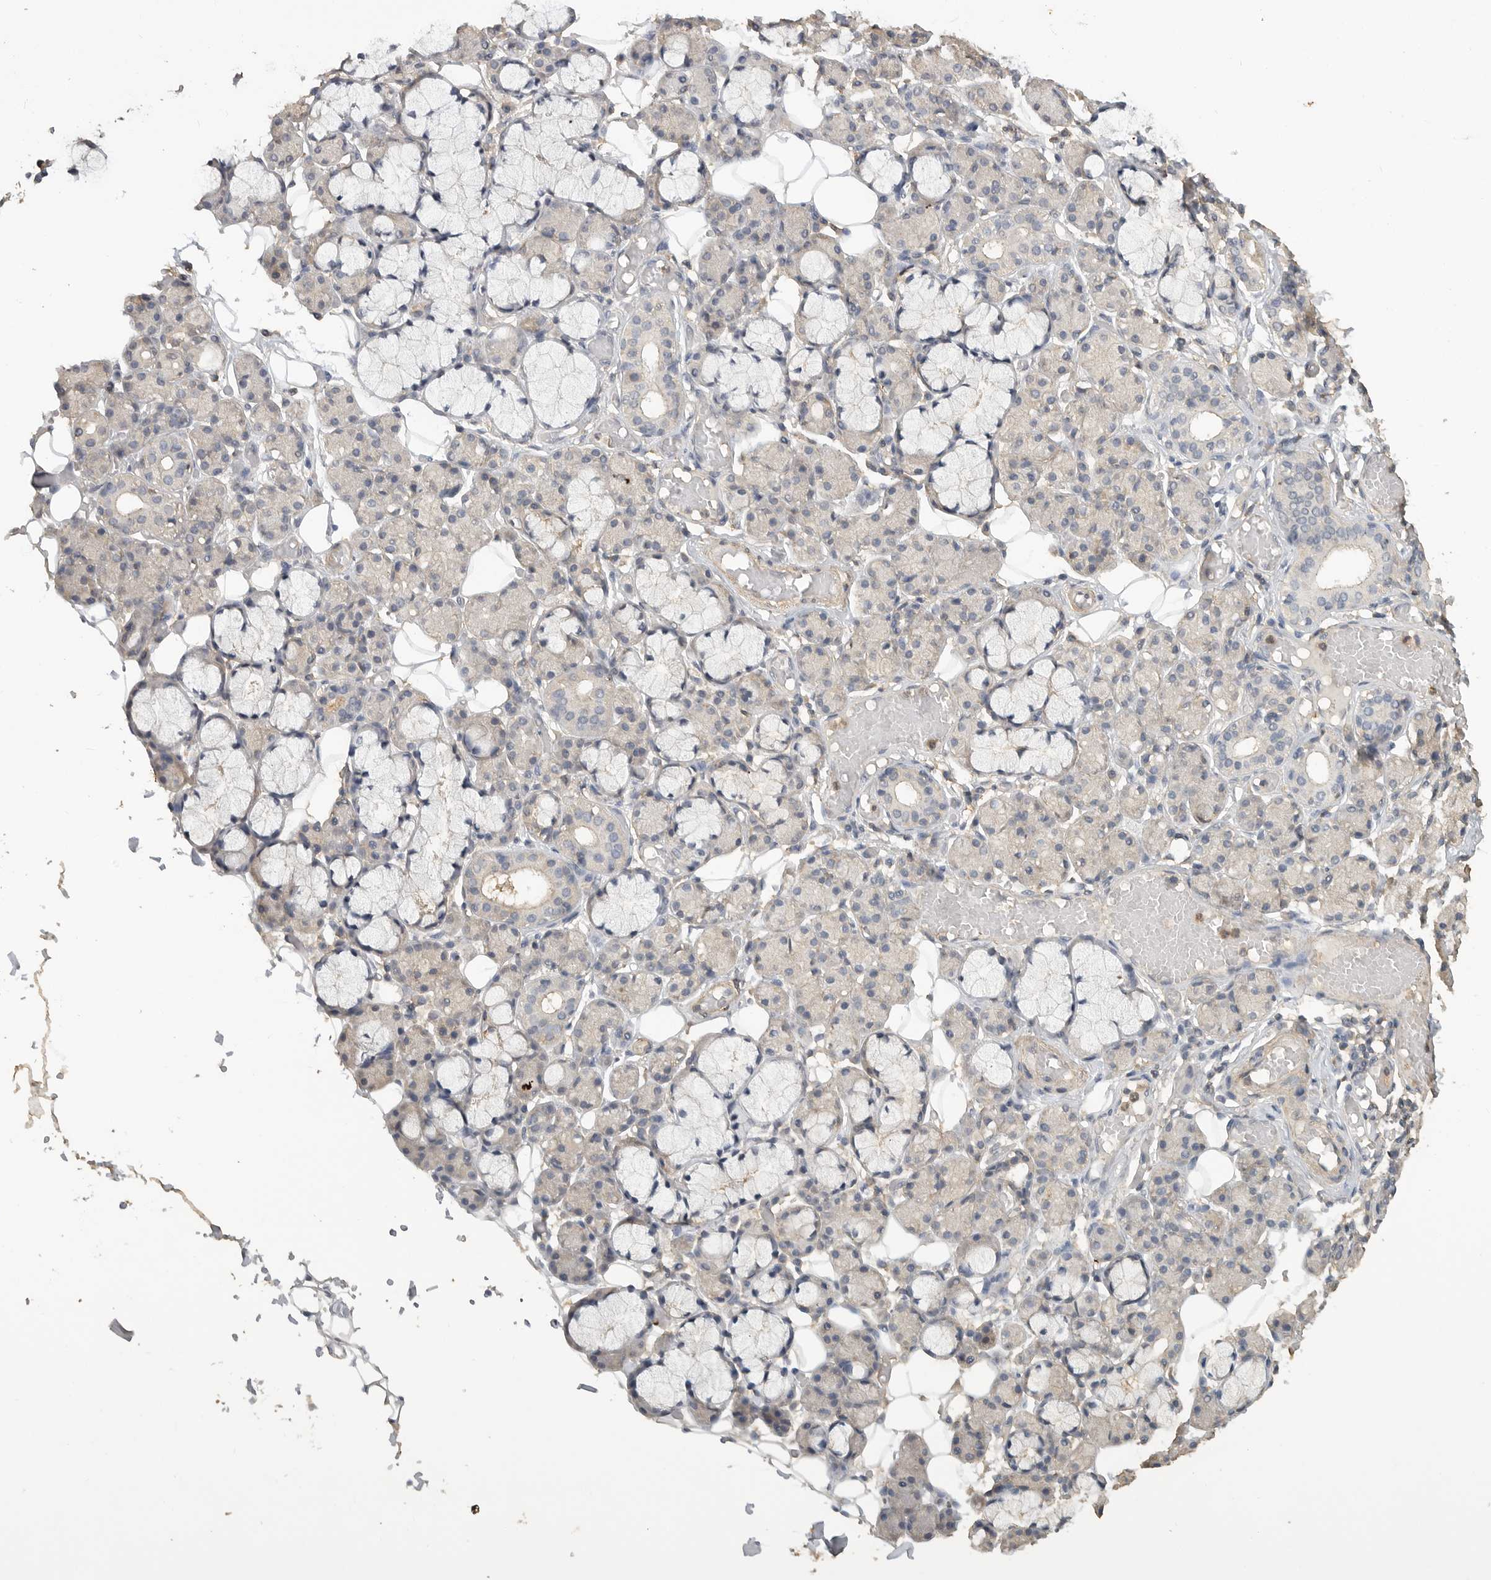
{"staining": {"intensity": "weak", "quantity": "<25%", "location": "cytoplasmic/membranous"}, "tissue": "salivary gland", "cell_type": "Glandular cells", "image_type": "normal", "snomed": [{"axis": "morphology", "description": "Normal tissue, NOS"}, {"axis": "topography", "description": "Salivary gland"}], "caption": "An image of human salivary gland is negative for staining in glandular cells. Brightfield microscopy of IHC stained with DAB (brown) and hematoxylin (blue), captured at high magnification.", "gene": "MAP2K1", "patient": {"sex": "male", "age": 63}}